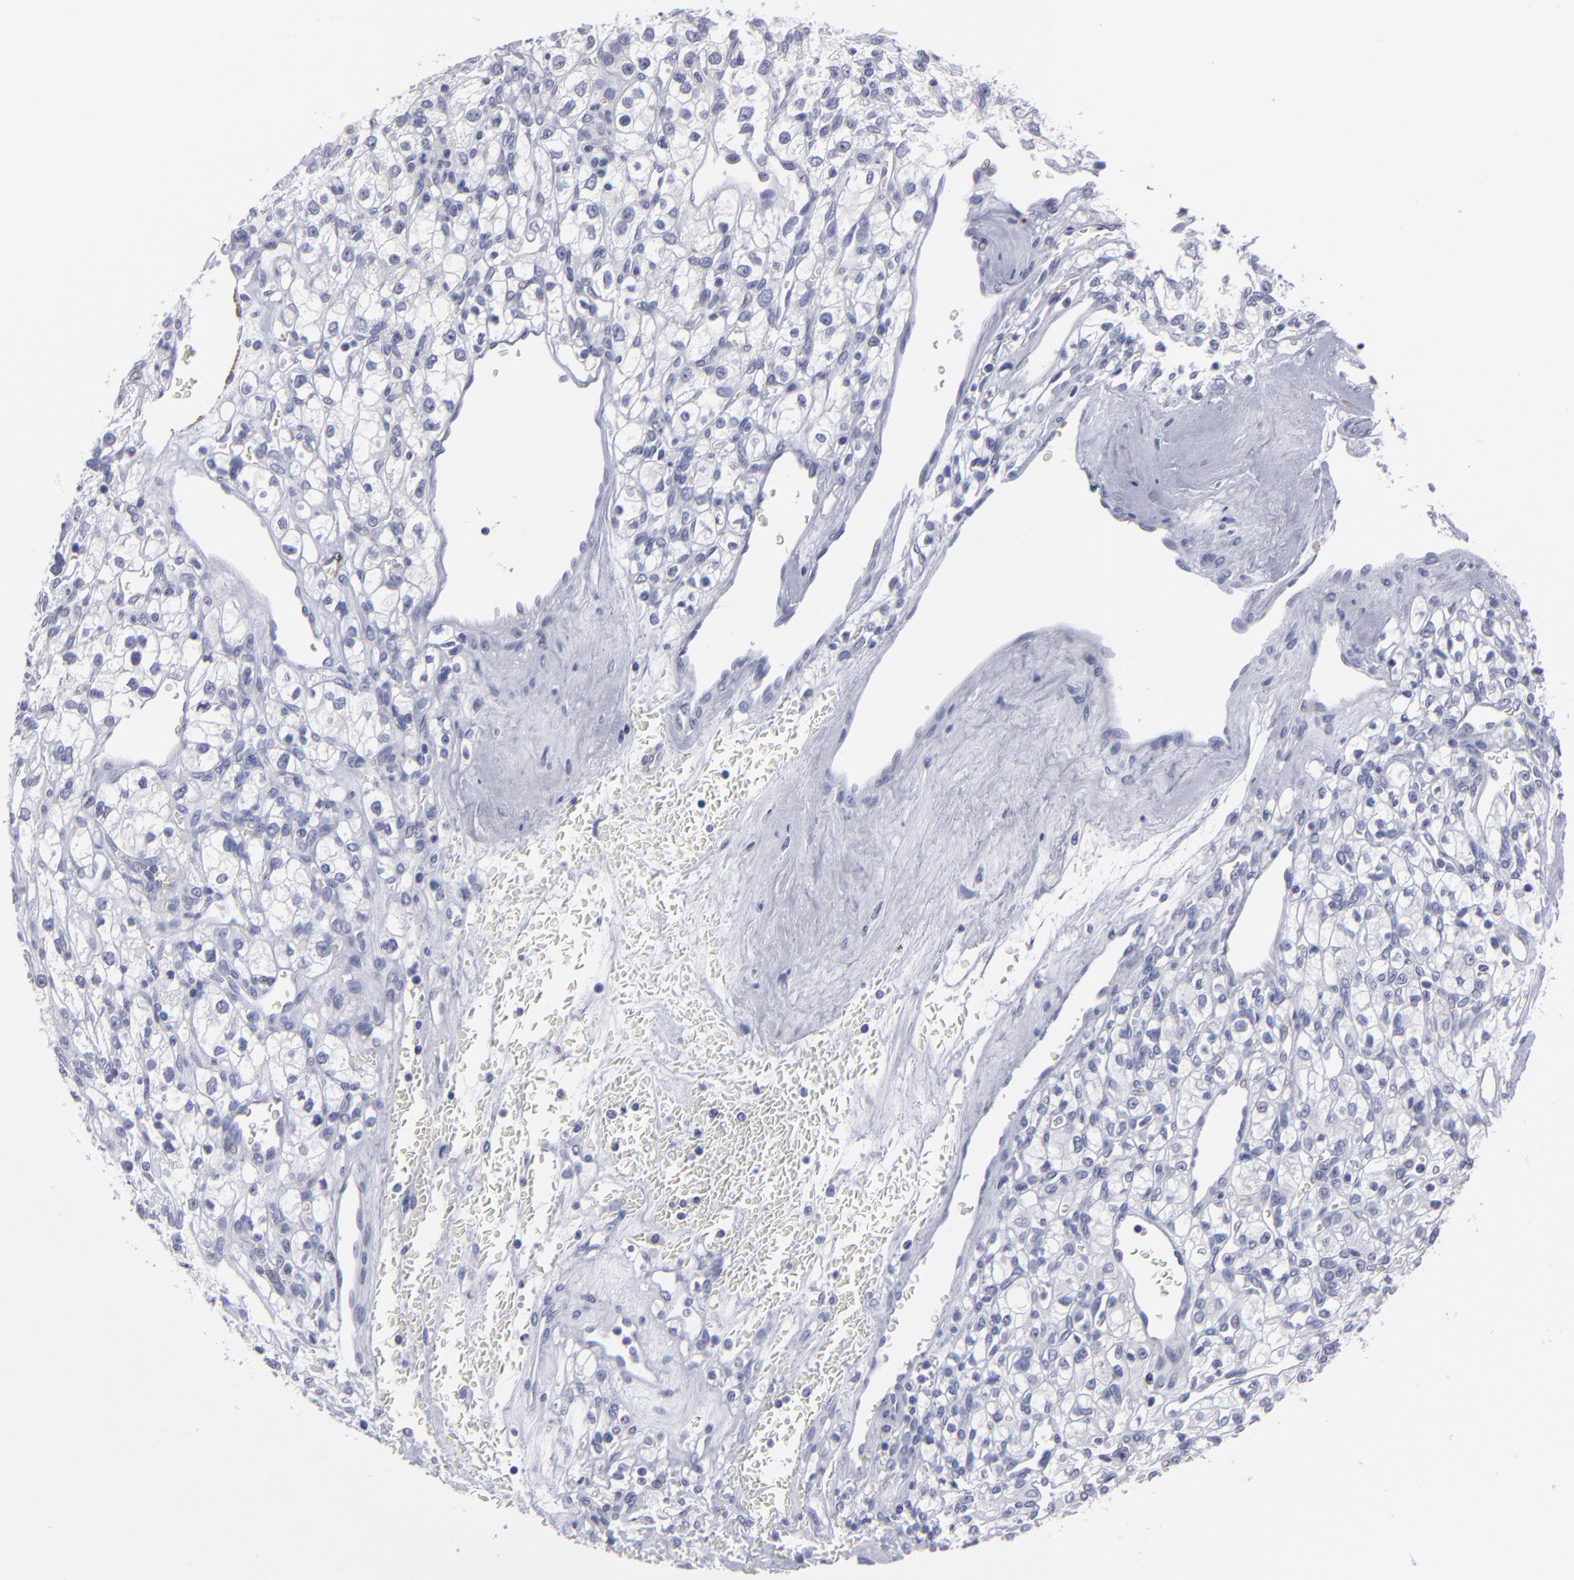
{"staining": {"intensity": "negative", "quantity": "none", "location": "none"}, "tissue": "renal cancer", "cell_type": "Tumor cells", "image_type": "cancer", "snomed": [{"axis": "morphology", "description": "Adenocarcinoma, NOS"}, {"axis": "topography", "description": "Kidney"}], "caption": "DAB (3,3'-diaminobenzidine) immunohistochemical staining of renal adenocarcinoma demonstrates no significant staining in tumor cells.", "gene": "CADM3", "patient": {"sex": "female", "age": 62}}